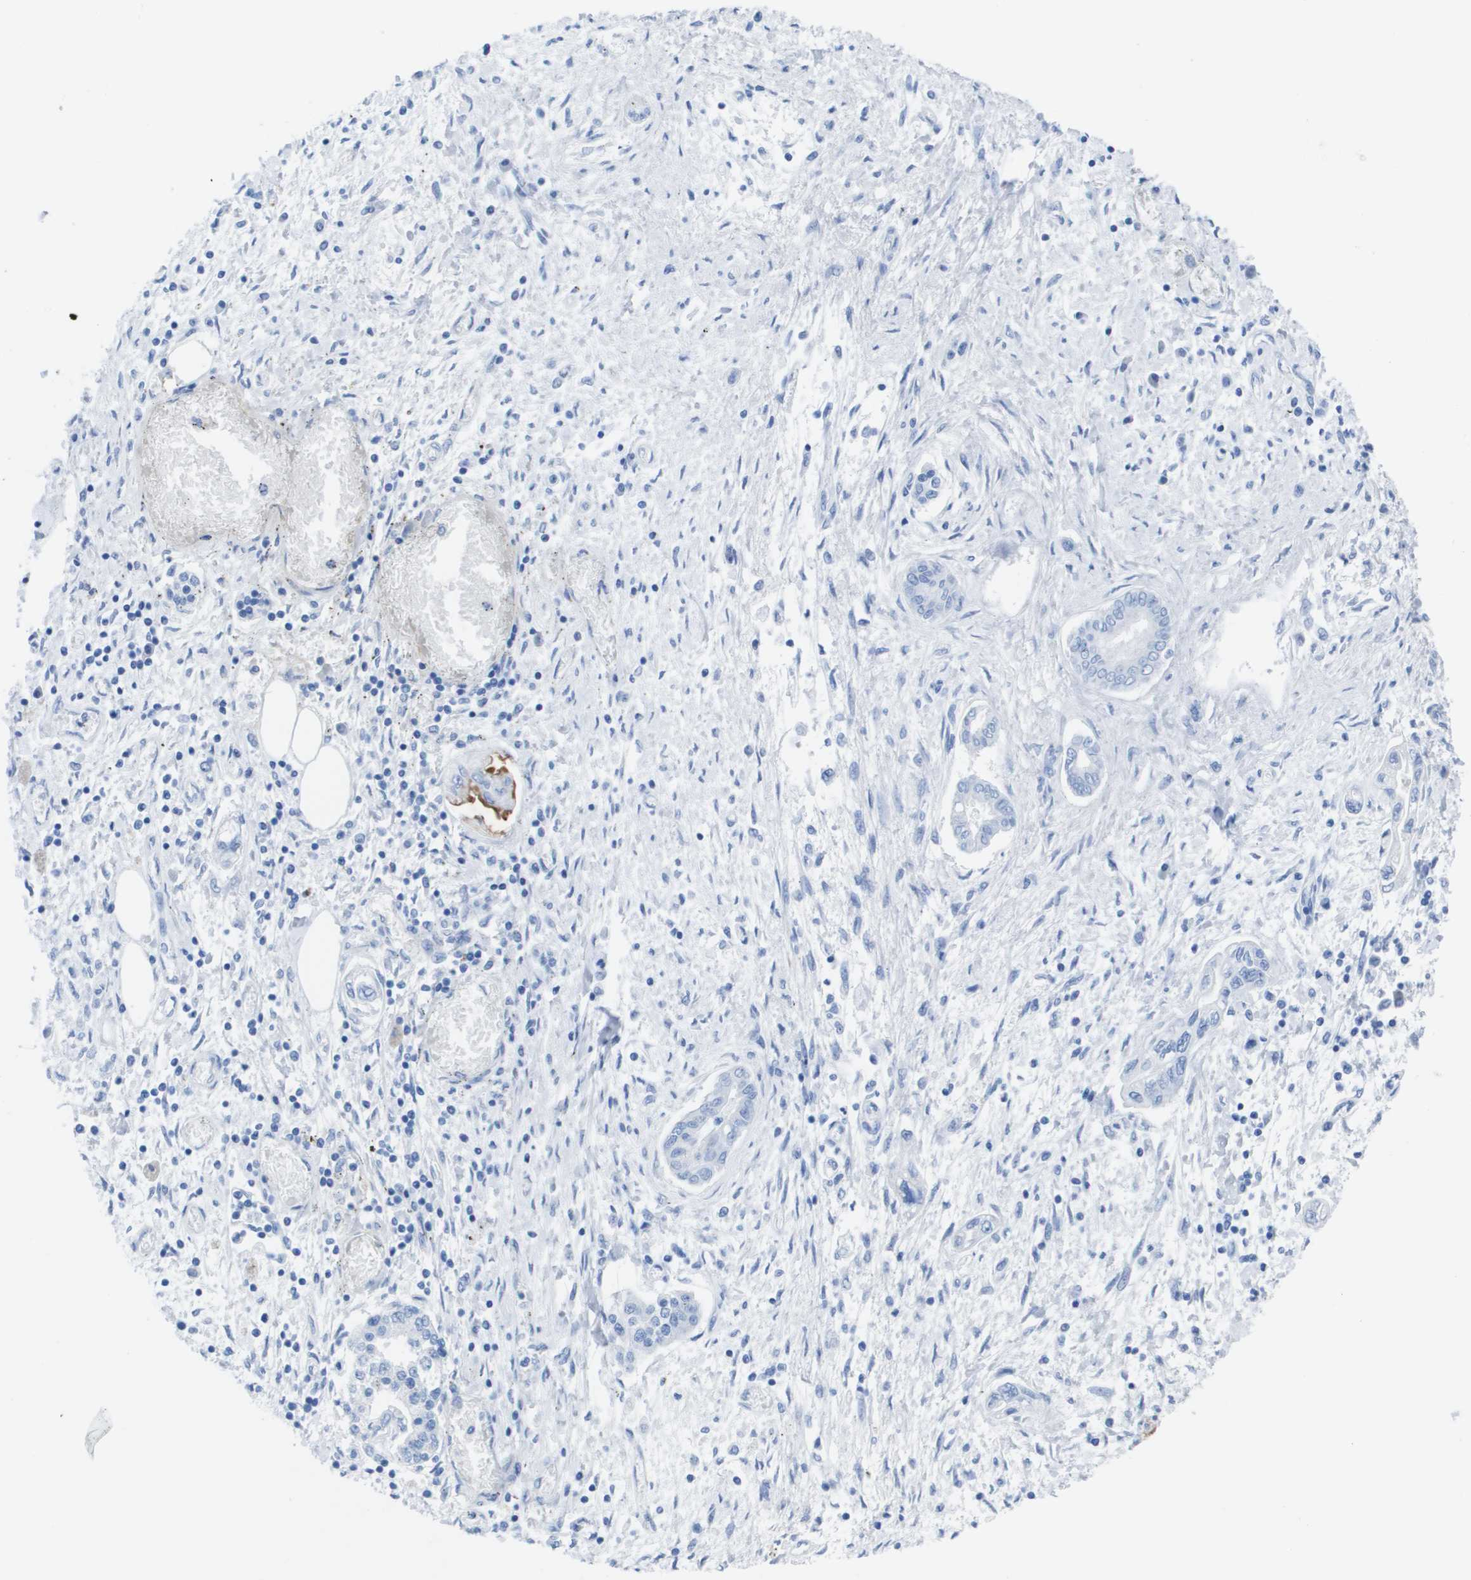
{"staining": {"intensity": "negative", "quantity": "none", "location": "none"}, "tissue": "pancreatic cancer", "cell_type": "Tumor cells", "image_type": "cancer", "snomed": [{"axis": "morphology", "description": "Adenocarcinoma, NOS"}, {"axis": "topography", "description": "Pancreas"}], "caption": "Tumor cells are negative for brown protein staining in pancreatic adenocarcinoma.", "gene": "KCNA3", "patient": {"sex": "male", "age": 56}}